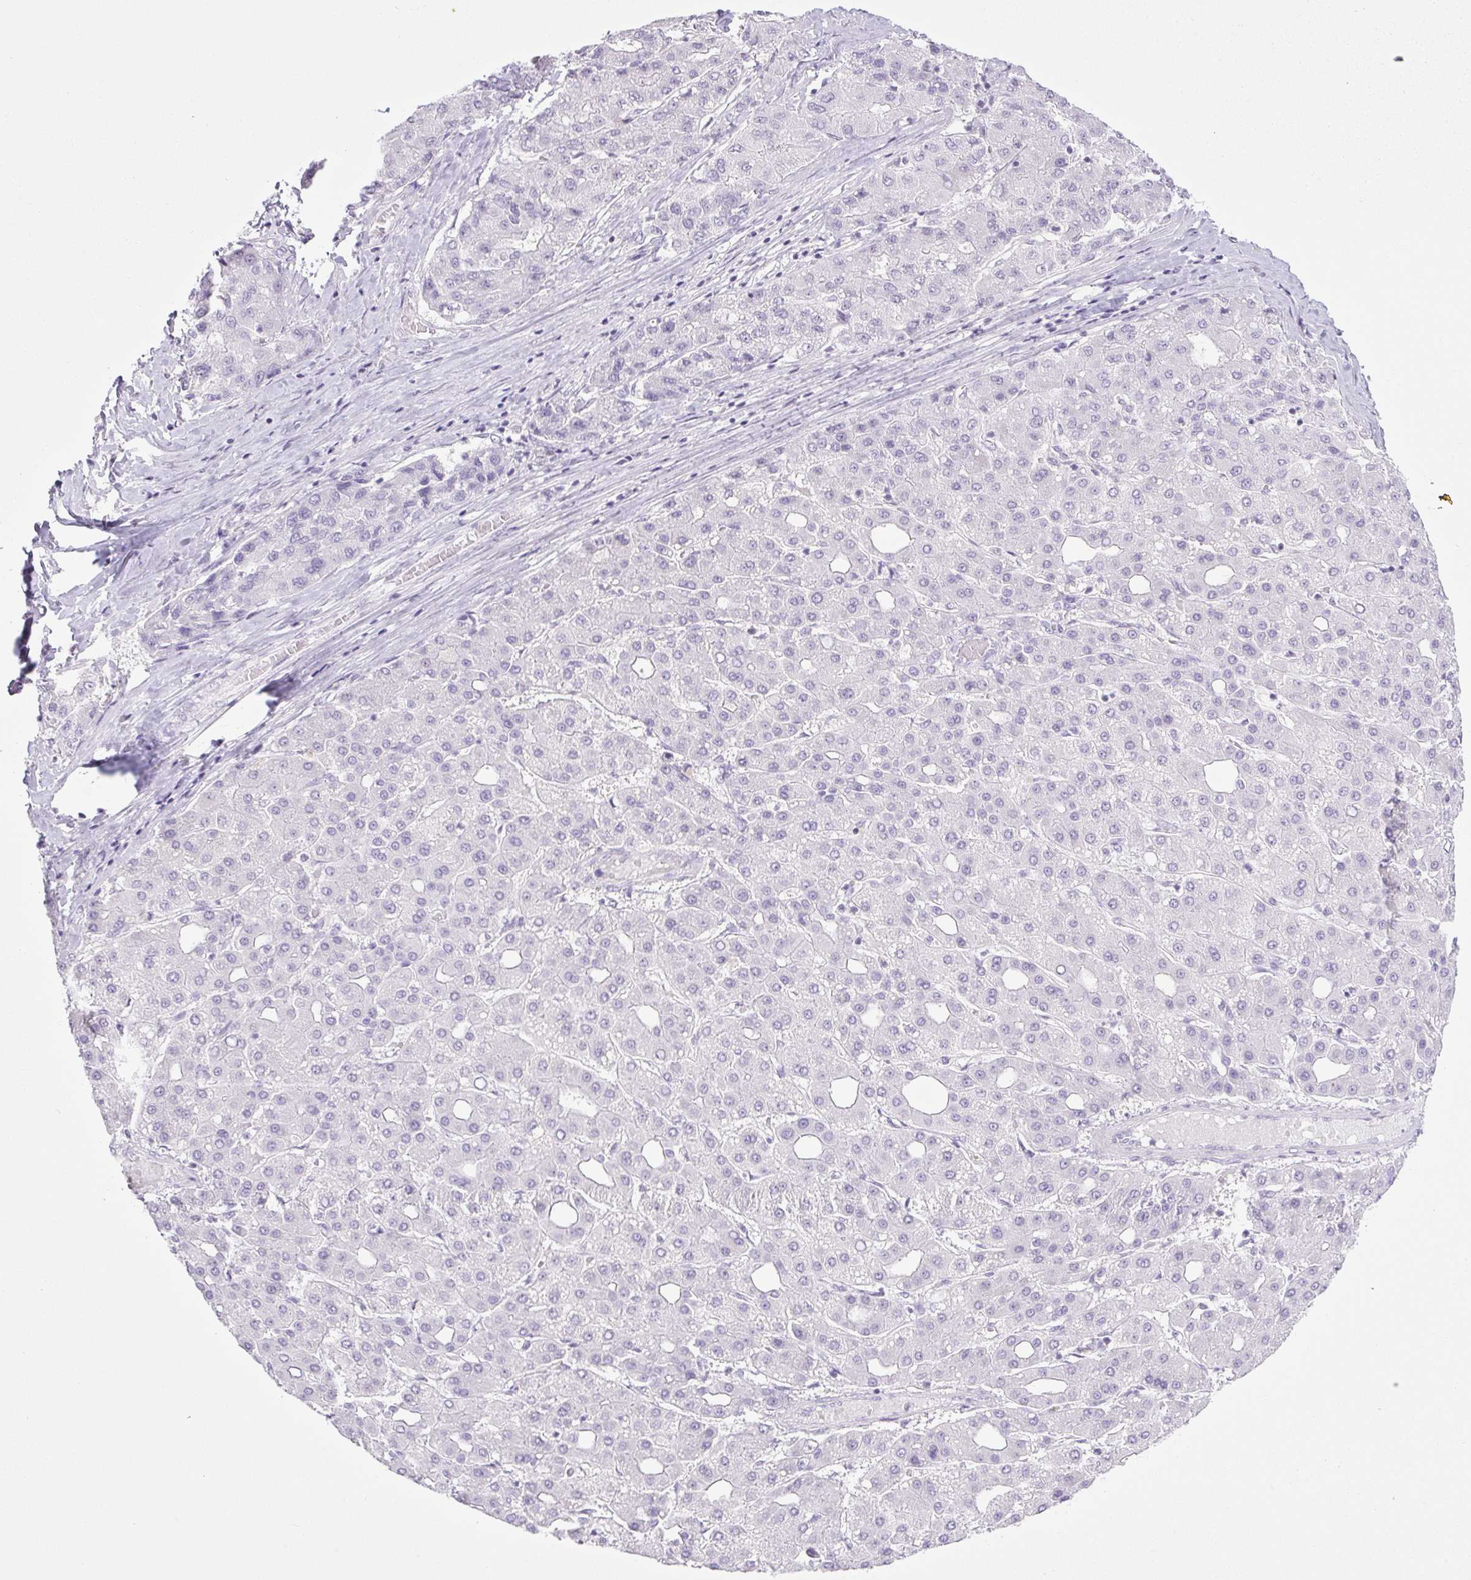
{"staining": {"intensity": "negative", "quantity": "none", "location": "none"}, "tissue": "liver cancer", "cell_type": "Tumor cells", "image_type": "cancer", "snomed": [{"axis": "morphology", "description": "Carcinoma, Hepatocellular, NOS"}, {"axis": "topography", "description": "Liver"}], "caption": "This is an immunohistochemistry image of human liver hepatocellular carcinoma. There is no positivity in tumor cells.", "gene": "TLE3", "patient": {"sex": "male", "age": 65}}